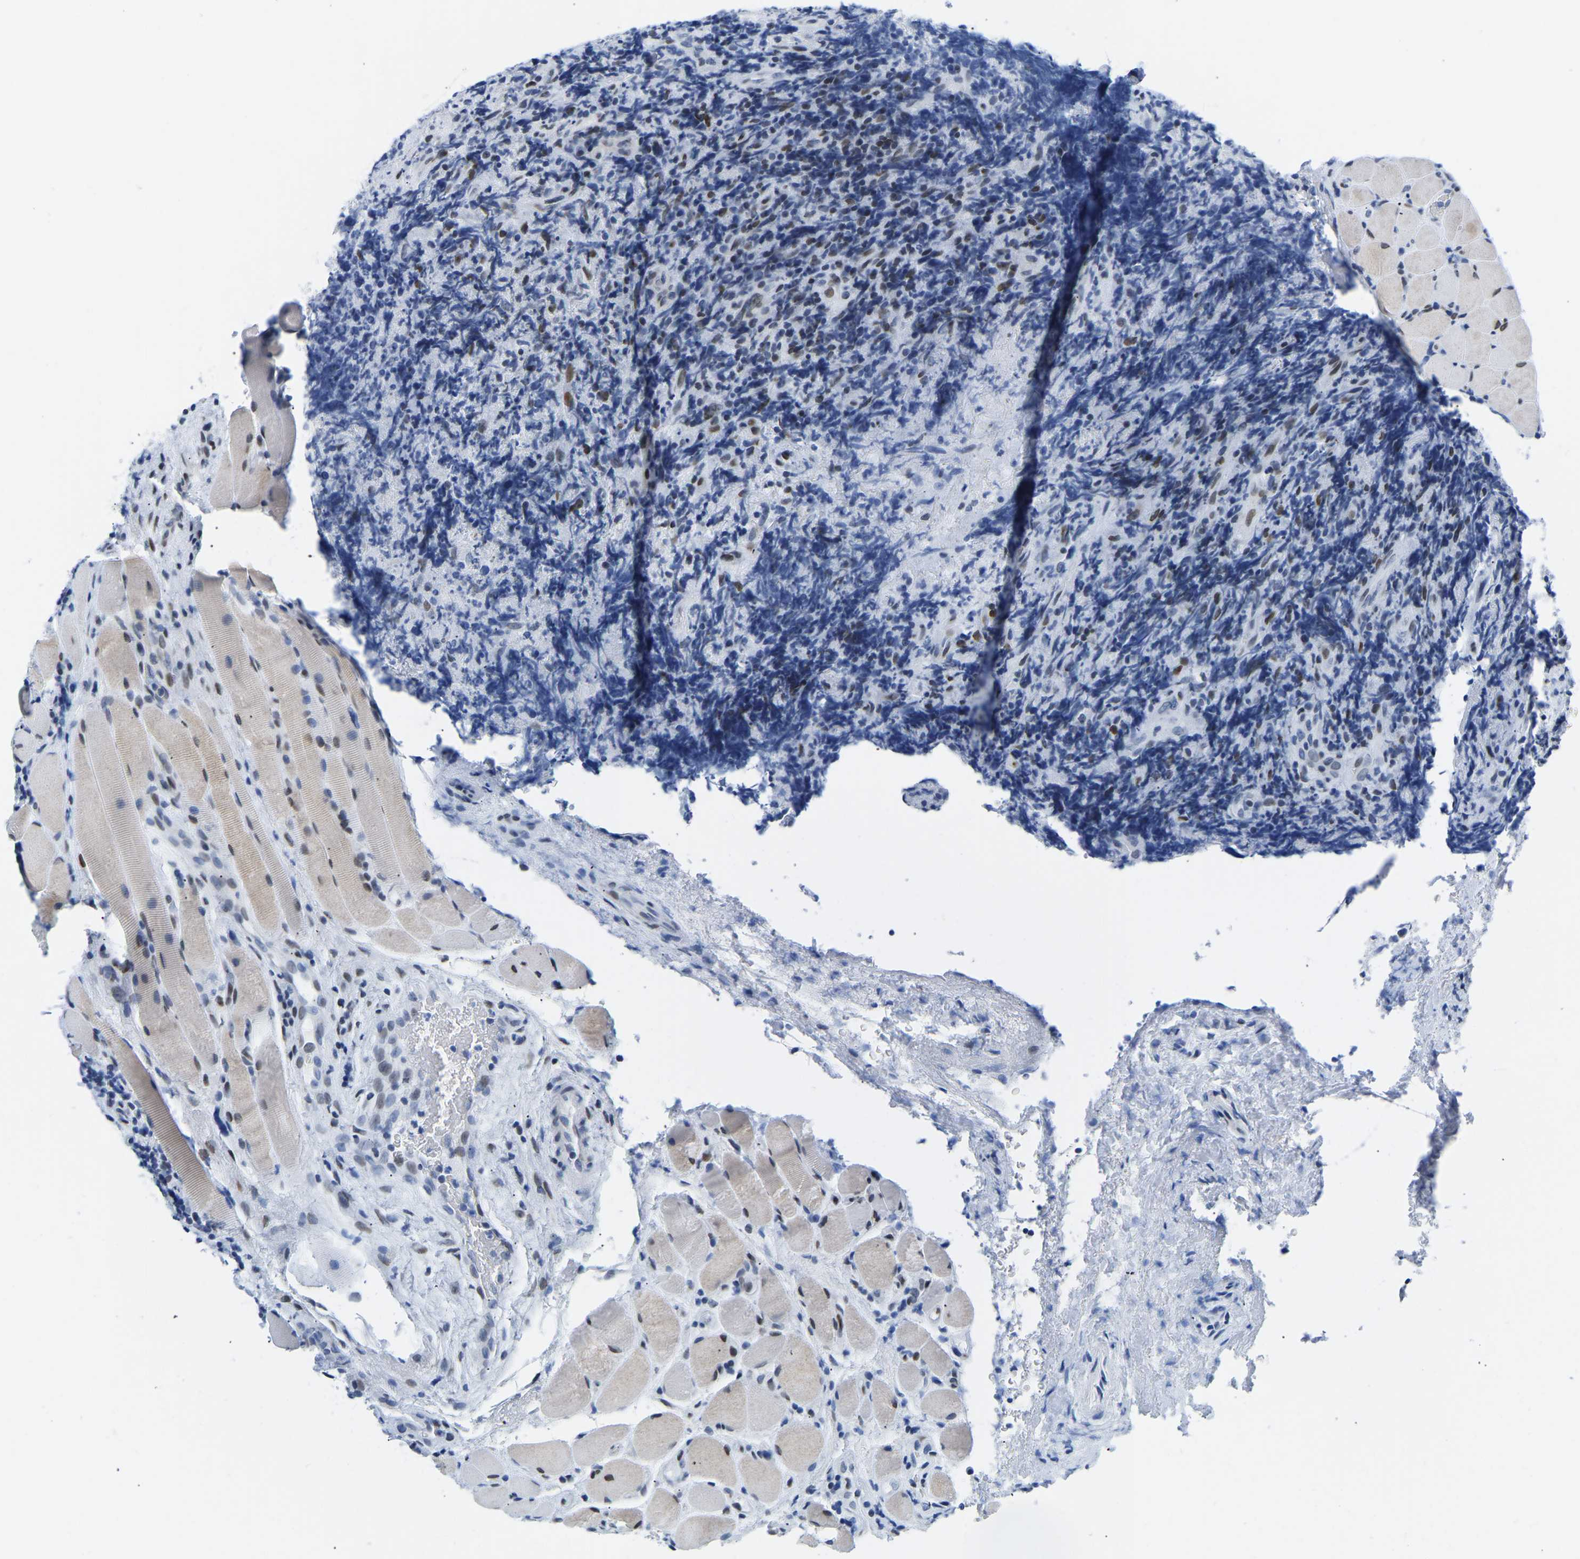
{"staining": {"intensity": "weak", "quantity": "<25%", "location": "nuclear"}, "tissue": "lymphoma", "cell_type": "Tumor cells", "image_type": "cancer", "snomed": [{"axis": "morphology", "description": "Malignant lymphoma, non-Hodgkin's type, High grade"}, {"axis": "topography", "description": "Tonsil"}], "caption": "Human lymphoma stained for a protein using immunohistochemistry demonstrates no staining in tumor cells.", "gene": "UPK3A", "patient": {"sex": "female", "age": 36}}